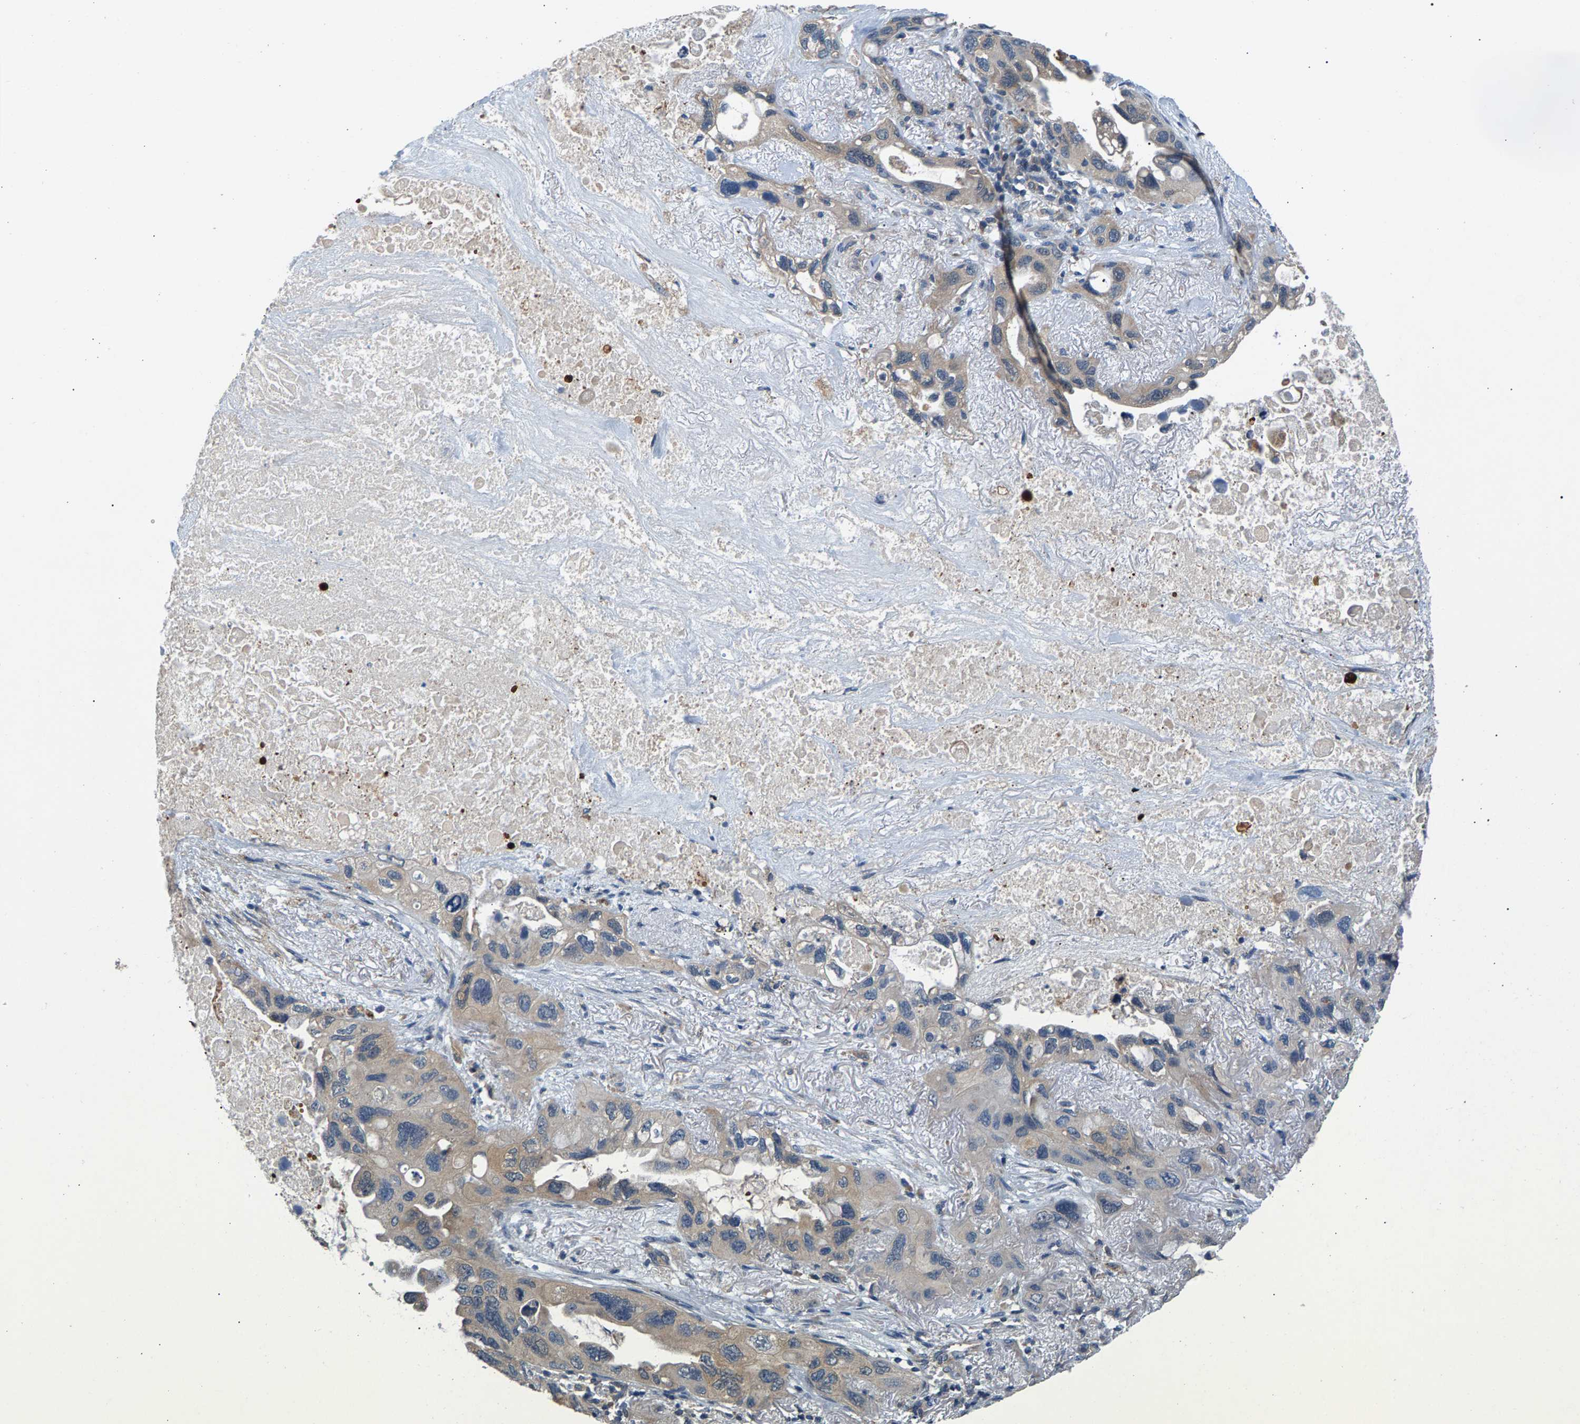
{"staining": {"intensity": "weak", "quantity": "<25%", "location": "cytoplasmic/membranous"}, "tissue": "lung cancer", "cell_type": "Tumor cells", "image_type": "cancer", "snomed": [{"axis": "morphology", "description": "Squamous cell carcinoma, NOS"}, {"axis": "topography", "description": "Lung"}], "caption": "High magnification brightfield microscopy of squamous cell carcinoma (lung) stained with DAB (brown) and counterstained with hematoxylin (blue): tumor cells show no significant staining.", "gene": "NT5C", "patient": {"sex": "female", "age": 73}}